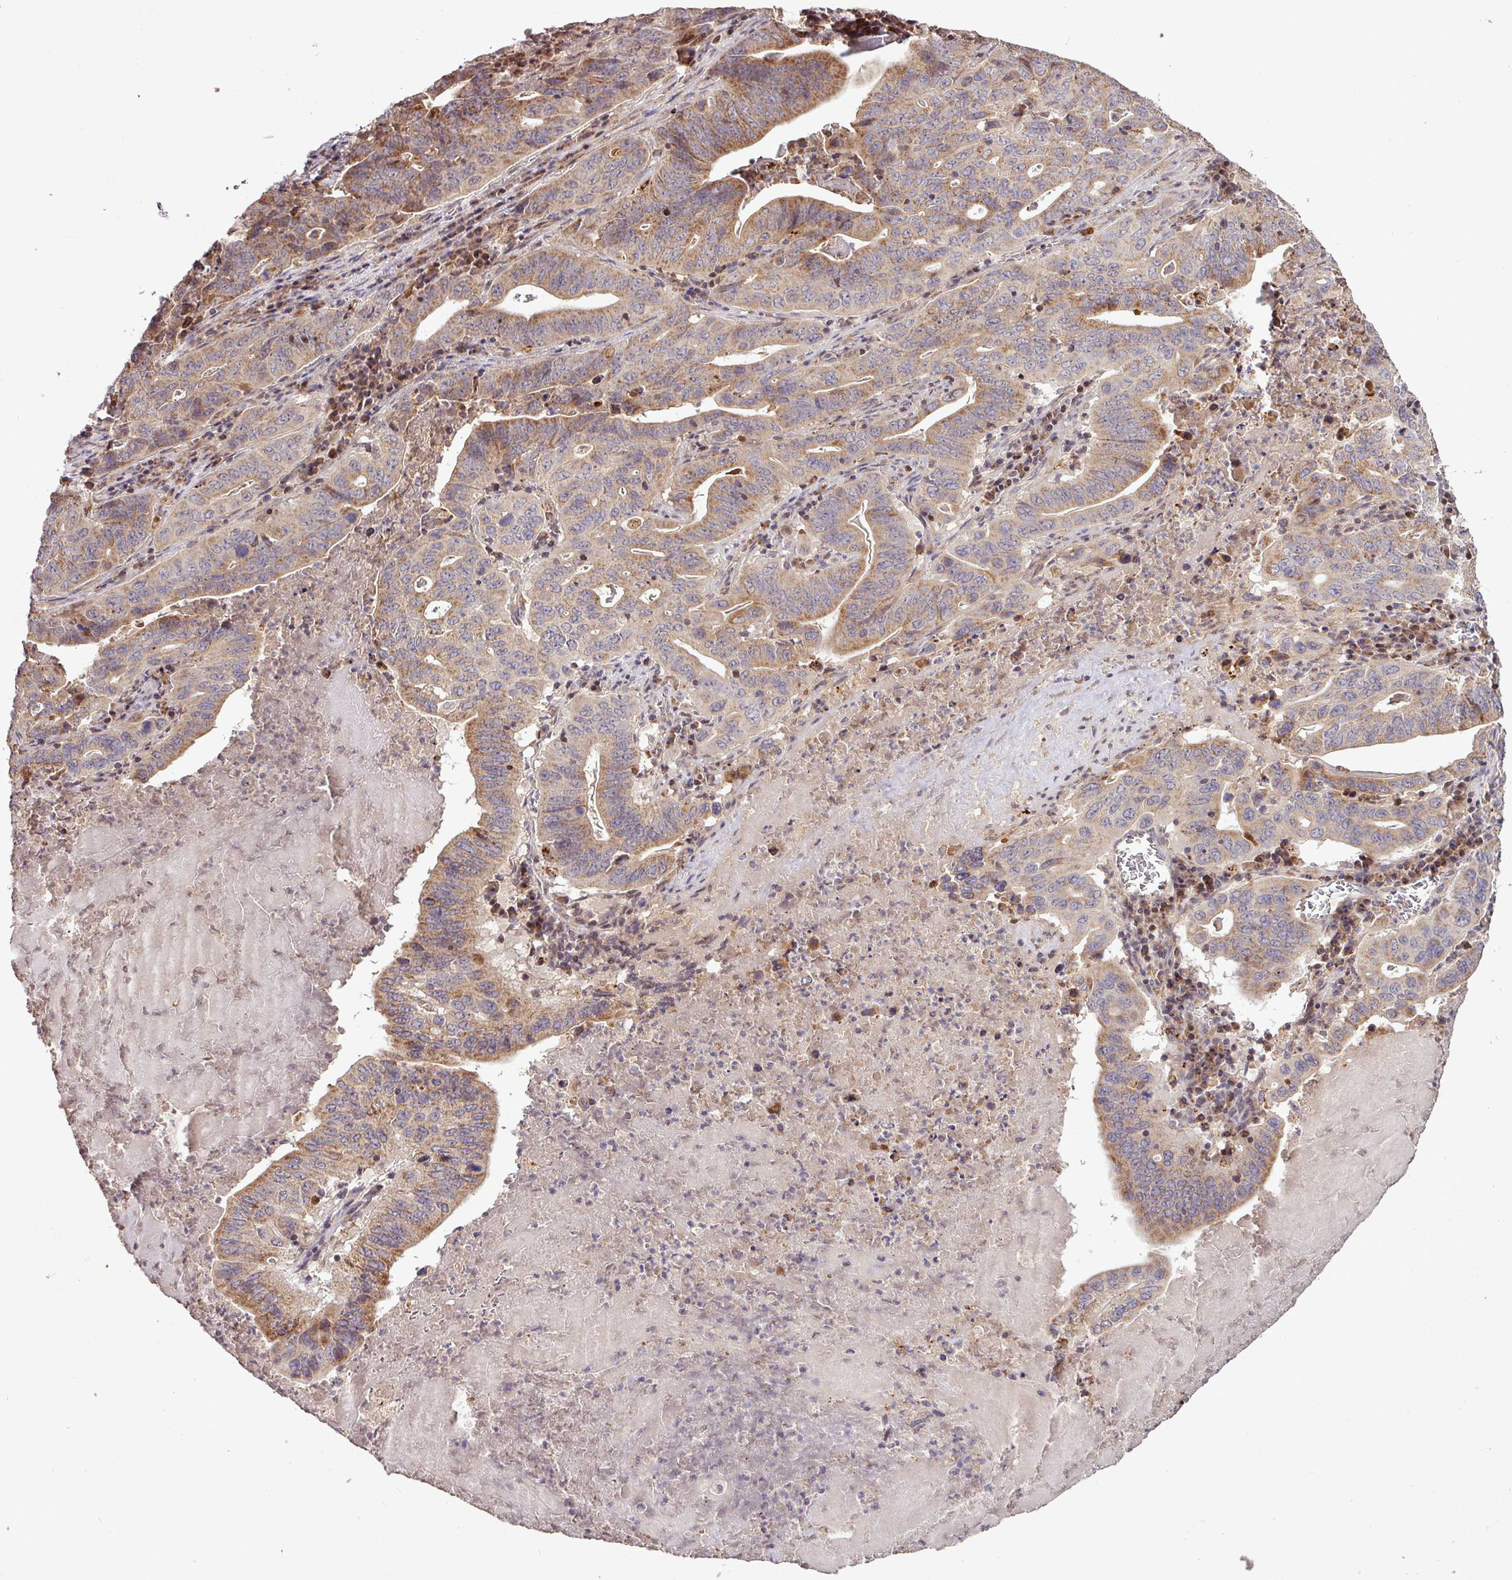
{"staining": {"intensity": "moderate", "quantity": ">75%", "location": "cytoplasmic/membranous"}, "tissue": "lung cancer", "cell_type": "Tumor cells", "image_type": "cancer", "snomed": [{"axis": "morphology", "description": "Adenocarcinoma, NOS"}, {"axis": "topography", "description": "Lung"}], "caption": "IHC (DAB) staining of human lung cancer (adenocarcinoma) displays moderate cytoplasmic/membranous protein expression in approximately >75% of tumor cells.", "gene": "YPEL3", "patient": {"sex": "female", "age": 60}}